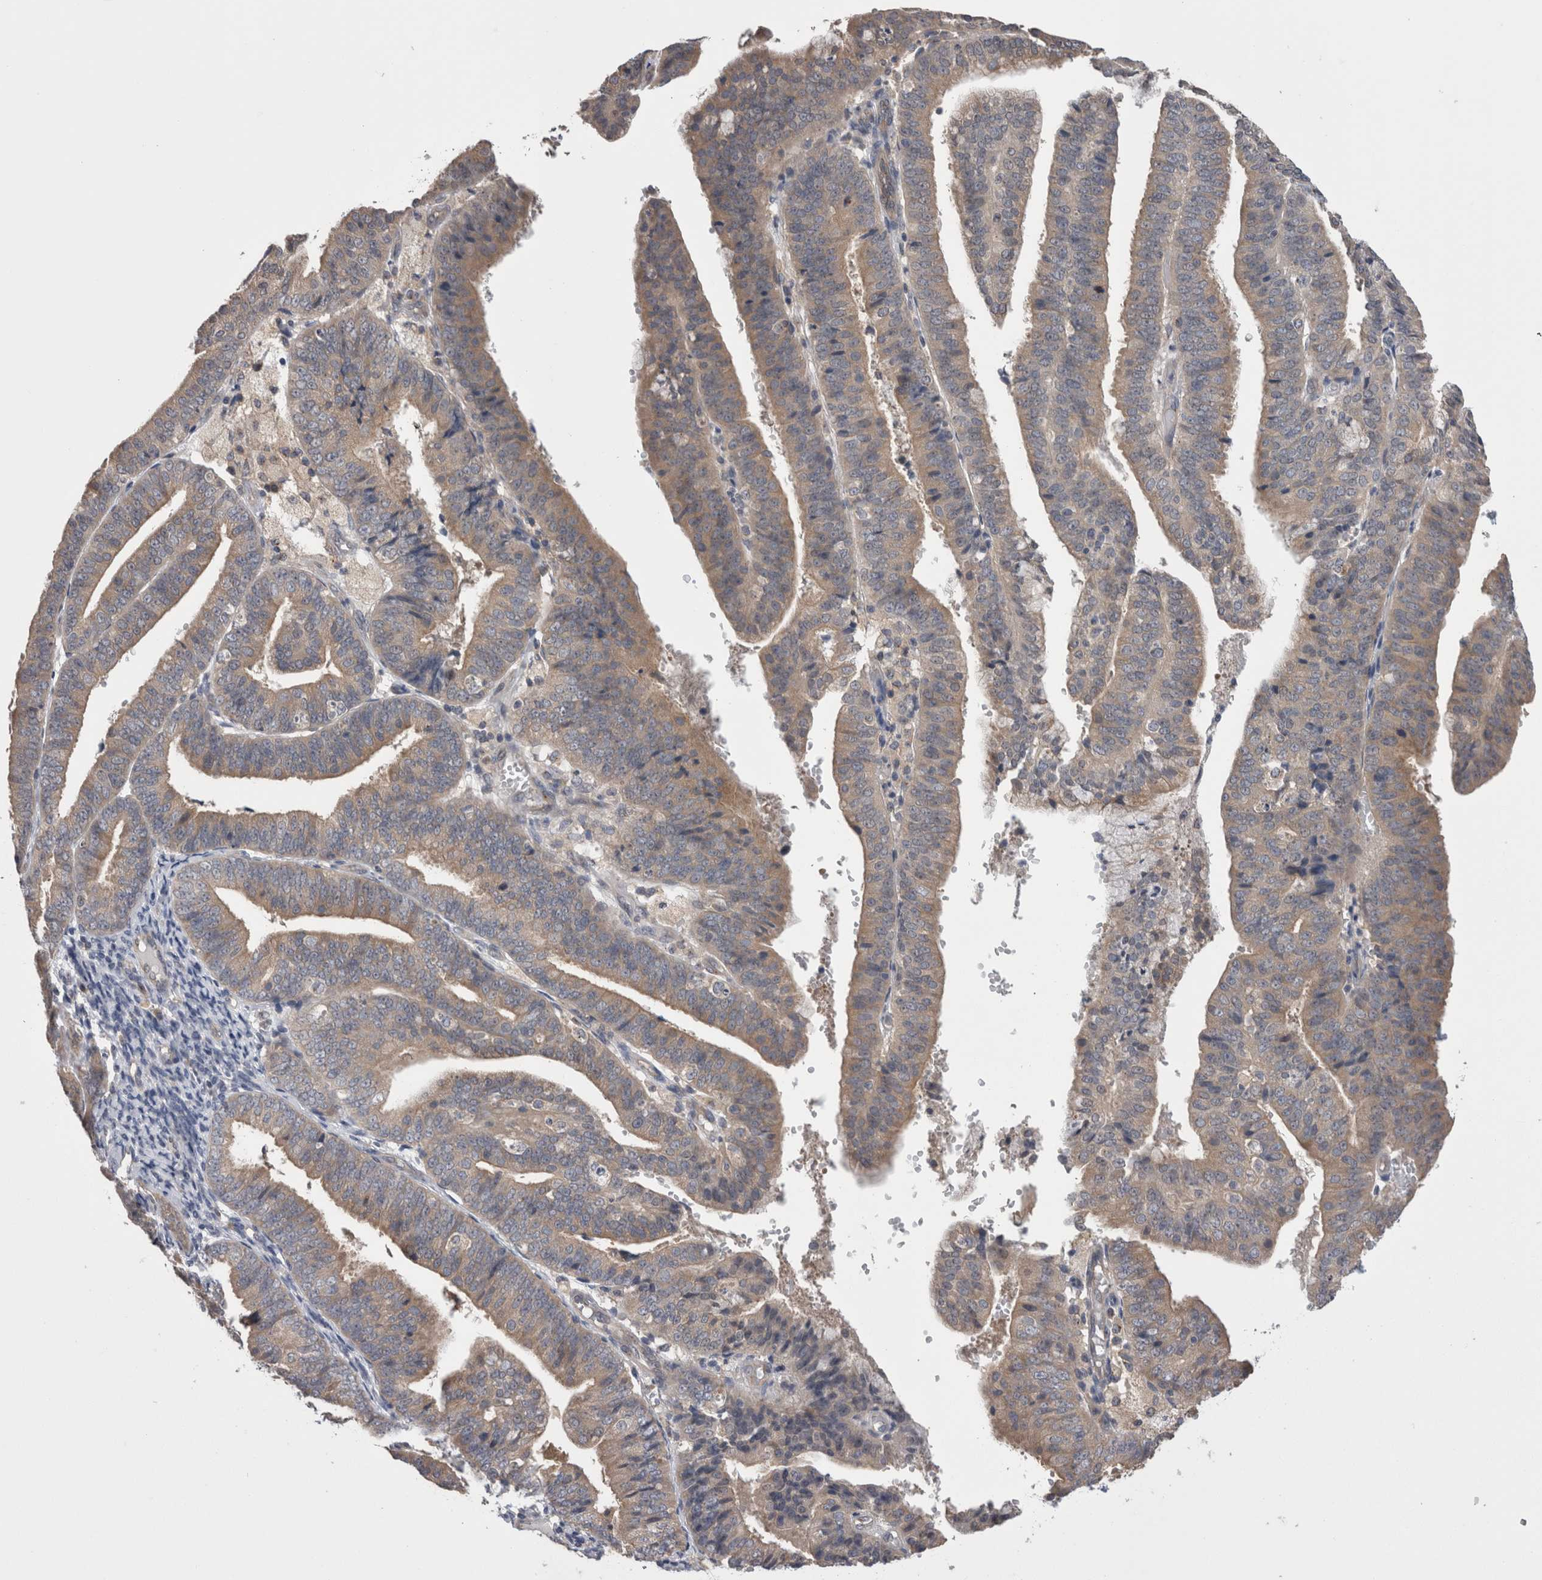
{"staining": {"intensity": "moderate", "quantity": ">75%", "location": "cytoplasmic/membranous"}, "tissue": "endometrial cancer", "cell_type": "Tumor cells", "image_type": "cancer", "snomed": [{"axis": "morphology", "description": "Adenocarcinoma, NOS"}, {"axis": "topography", "description": "Endometrium"}], "caption": "A high-resolution image shows immunohistochemistry (IHC) staining of endometrial cancer (adenocarcinoma), which displays moderate cytoplasmic/membranous positivity in approximately >75% of tumor cells. The protein of interest is stained brown, and the nuclei are stained in blue (DAB IHC with brightfield microscopy, high magnification).", "gene": "DCTN6", "patient": {"sex": "female", "age": 63}}